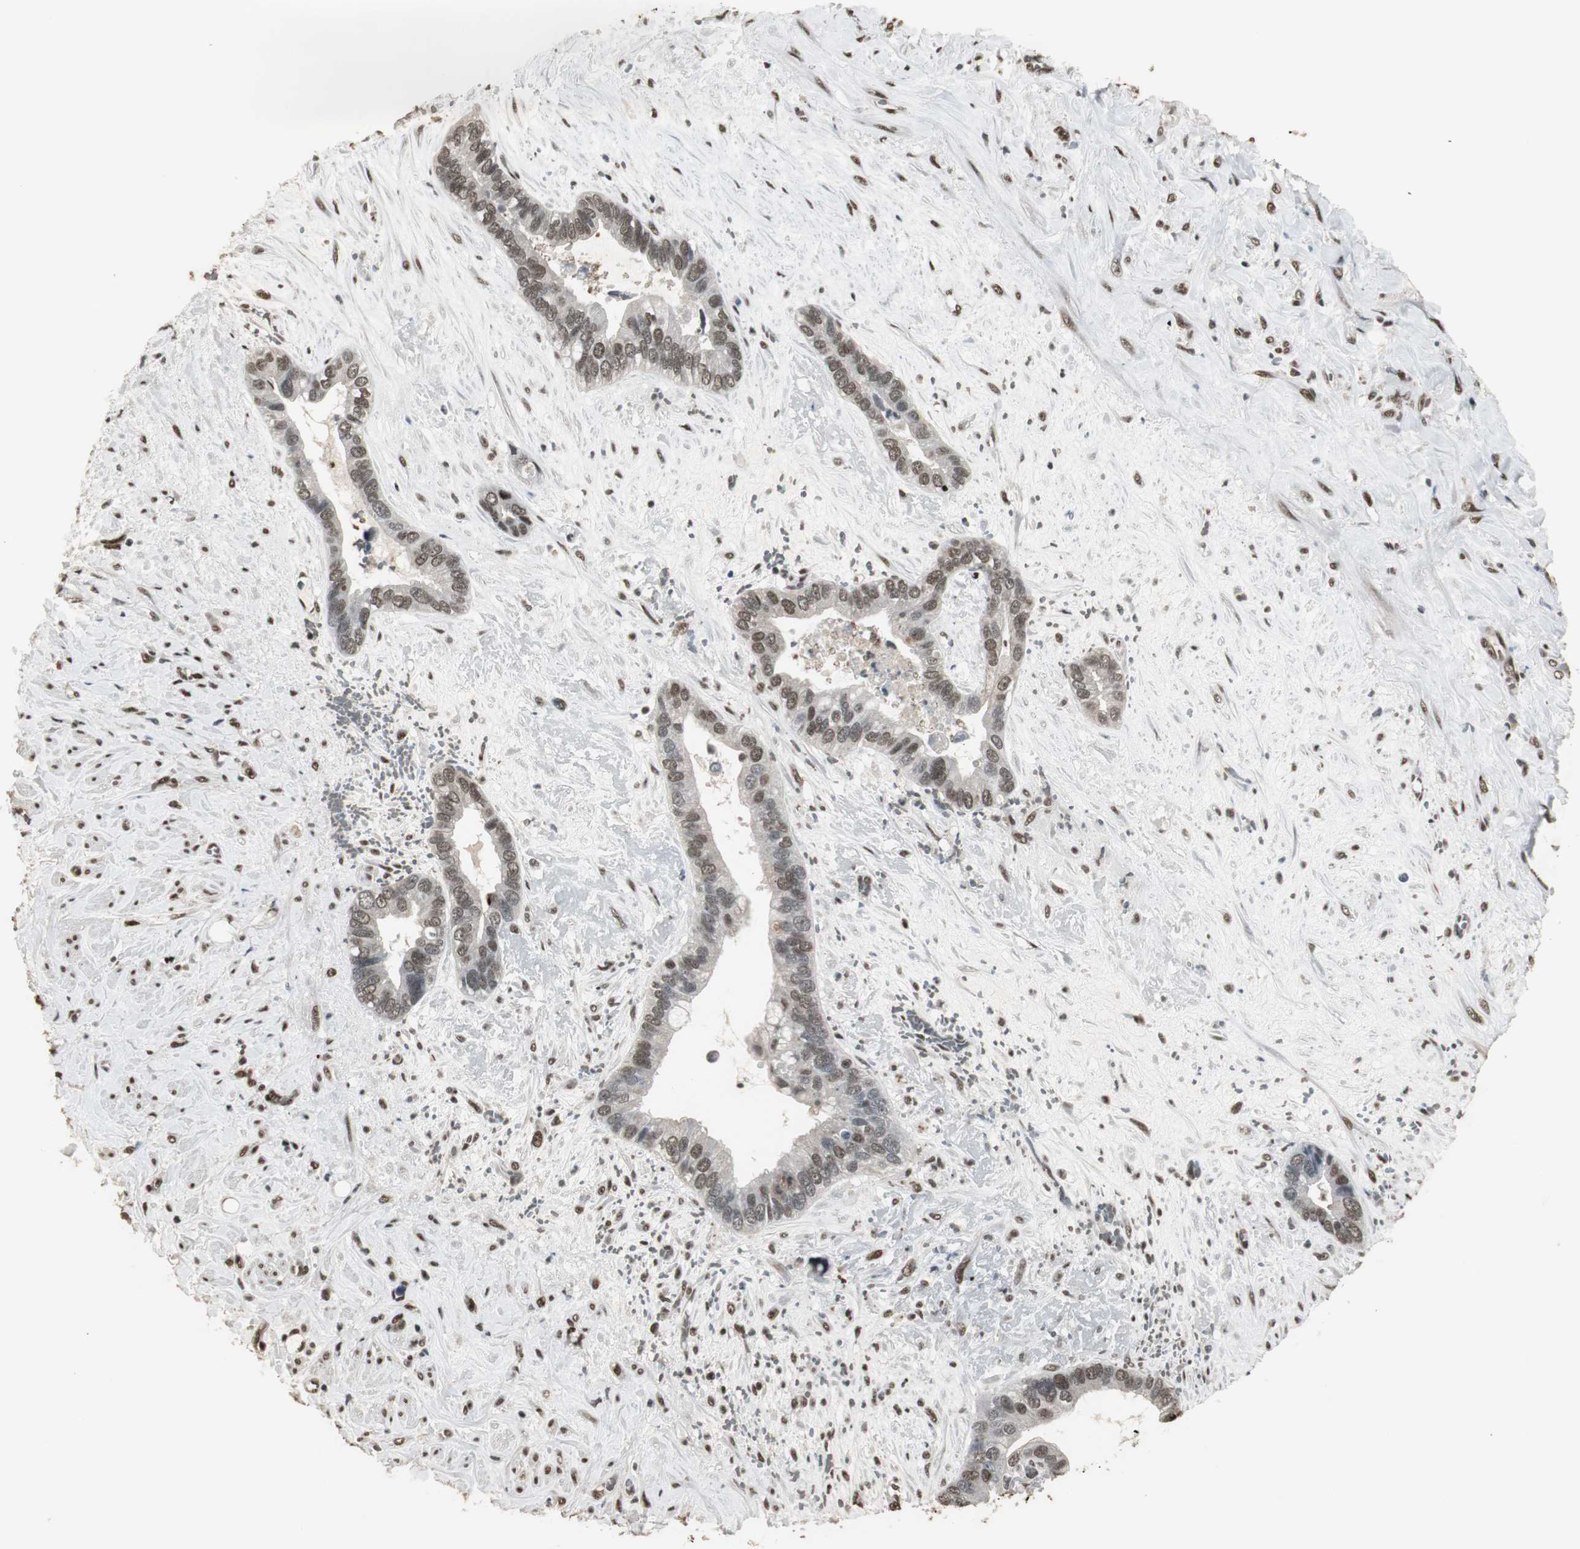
{"staining": {"intensity": "moderate", "quantity": ">75%", "location": "nuclear"}, "tissue": "liver cancer", "cell_type": "Tumor cells", "image_type": "cancer", "snomed": [{"axis": "morphology", "description": "Cholangiocarcinoma"}, {"axis": "topography", "description": "Liver"}], "caption": "Approximately >75% of tumor cells in human liver cancer (cholangiocarcinoma) demonstrate moderate nuclear protein expression as visualized by brown immunohistochemical staining.", "gene": "TAF5", "patient": {"sex": "female", "age": 65}}